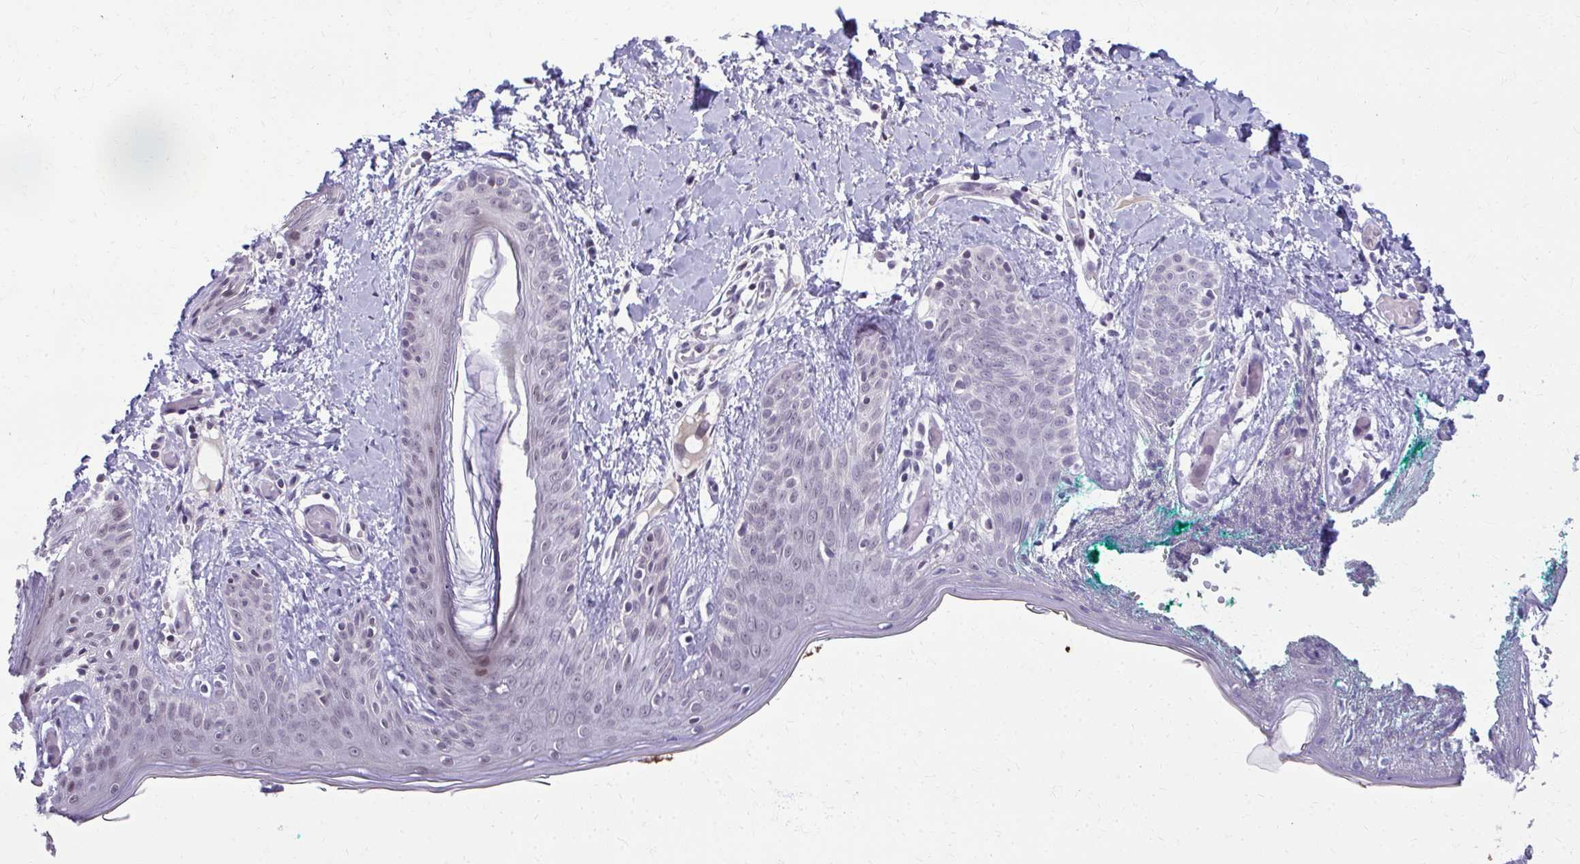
{"staining": {"intensity": "negative", "quantity": "none", "location": "none"}, "tissue": "skin", "cell_type": "Fibroblasts", "image_type": "normal", "snomed": [{"axis": "morphology", "description": "Normal tissue, NOS"}, {"axis": "topography", "description": "Skin"}], "caption": "This is a histopathology image of IHC staining of benign skin, which shows no positivity in fibroblasts.", "gene": "MAF1", "patient": {"sex": "male", "age": 16}}